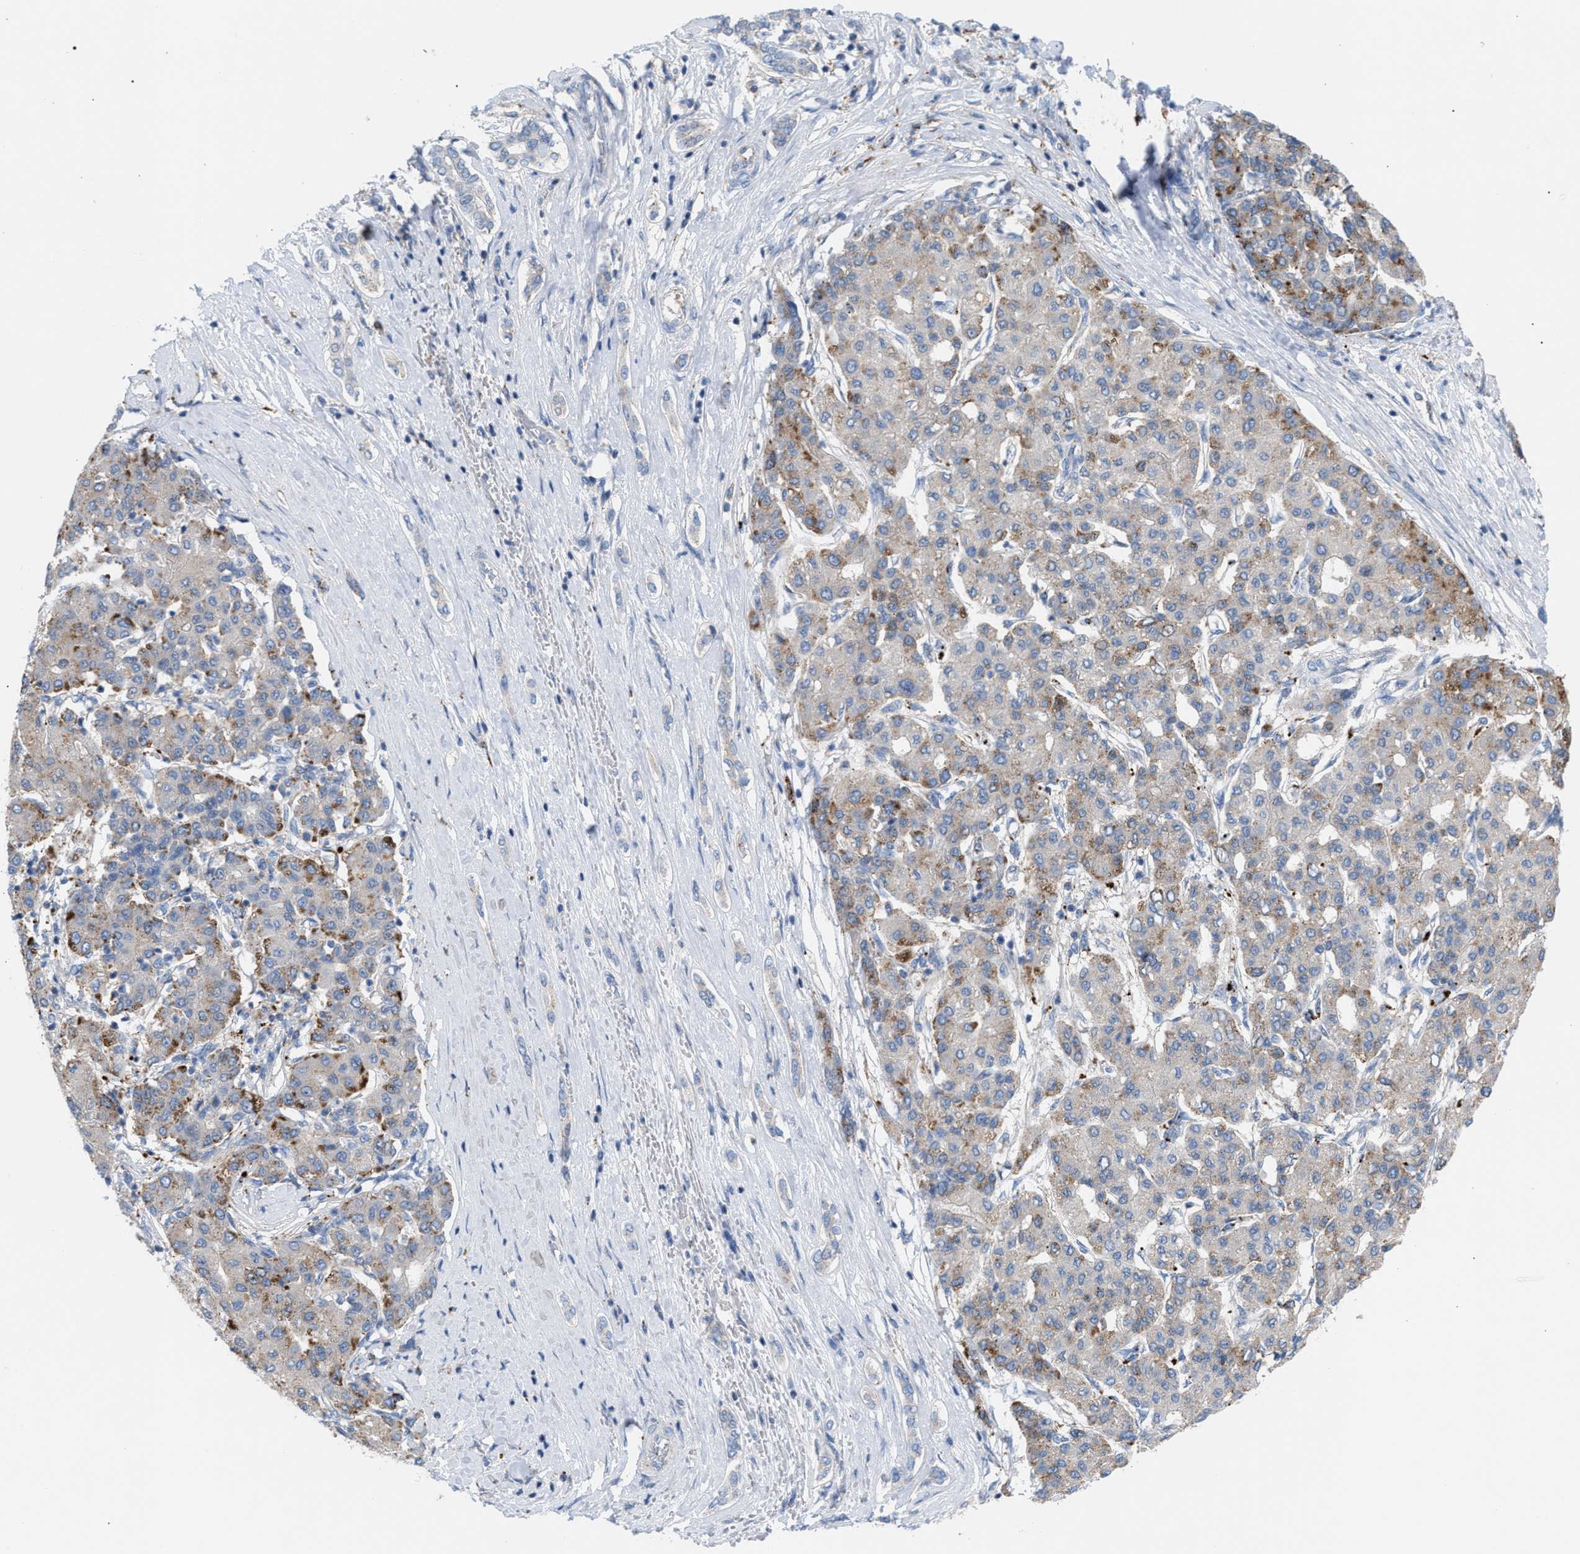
{"staining": {"intensity": "moderate", "quantity": "<25%", "location": "cytoplasmic/membranous"}, "tissue": "liver cancer", "cell_type": "Tumor cells", "image_type": "cancer", "snomed": [{"axis": "morphology", "description": "Carcinoma, Hepatocellular, NOS"}, {"axis": "topography", "description": "Liver"}], "caption": "Protein expression analysis of human liver hepatocellular carcinoma reveals moderate cytoplasmic/membranous staining in about <25% of tumor cells. Nuclei are stained in blue.", "gene": "MBTD1", "patient": {"sex": "male", "age": 65}}